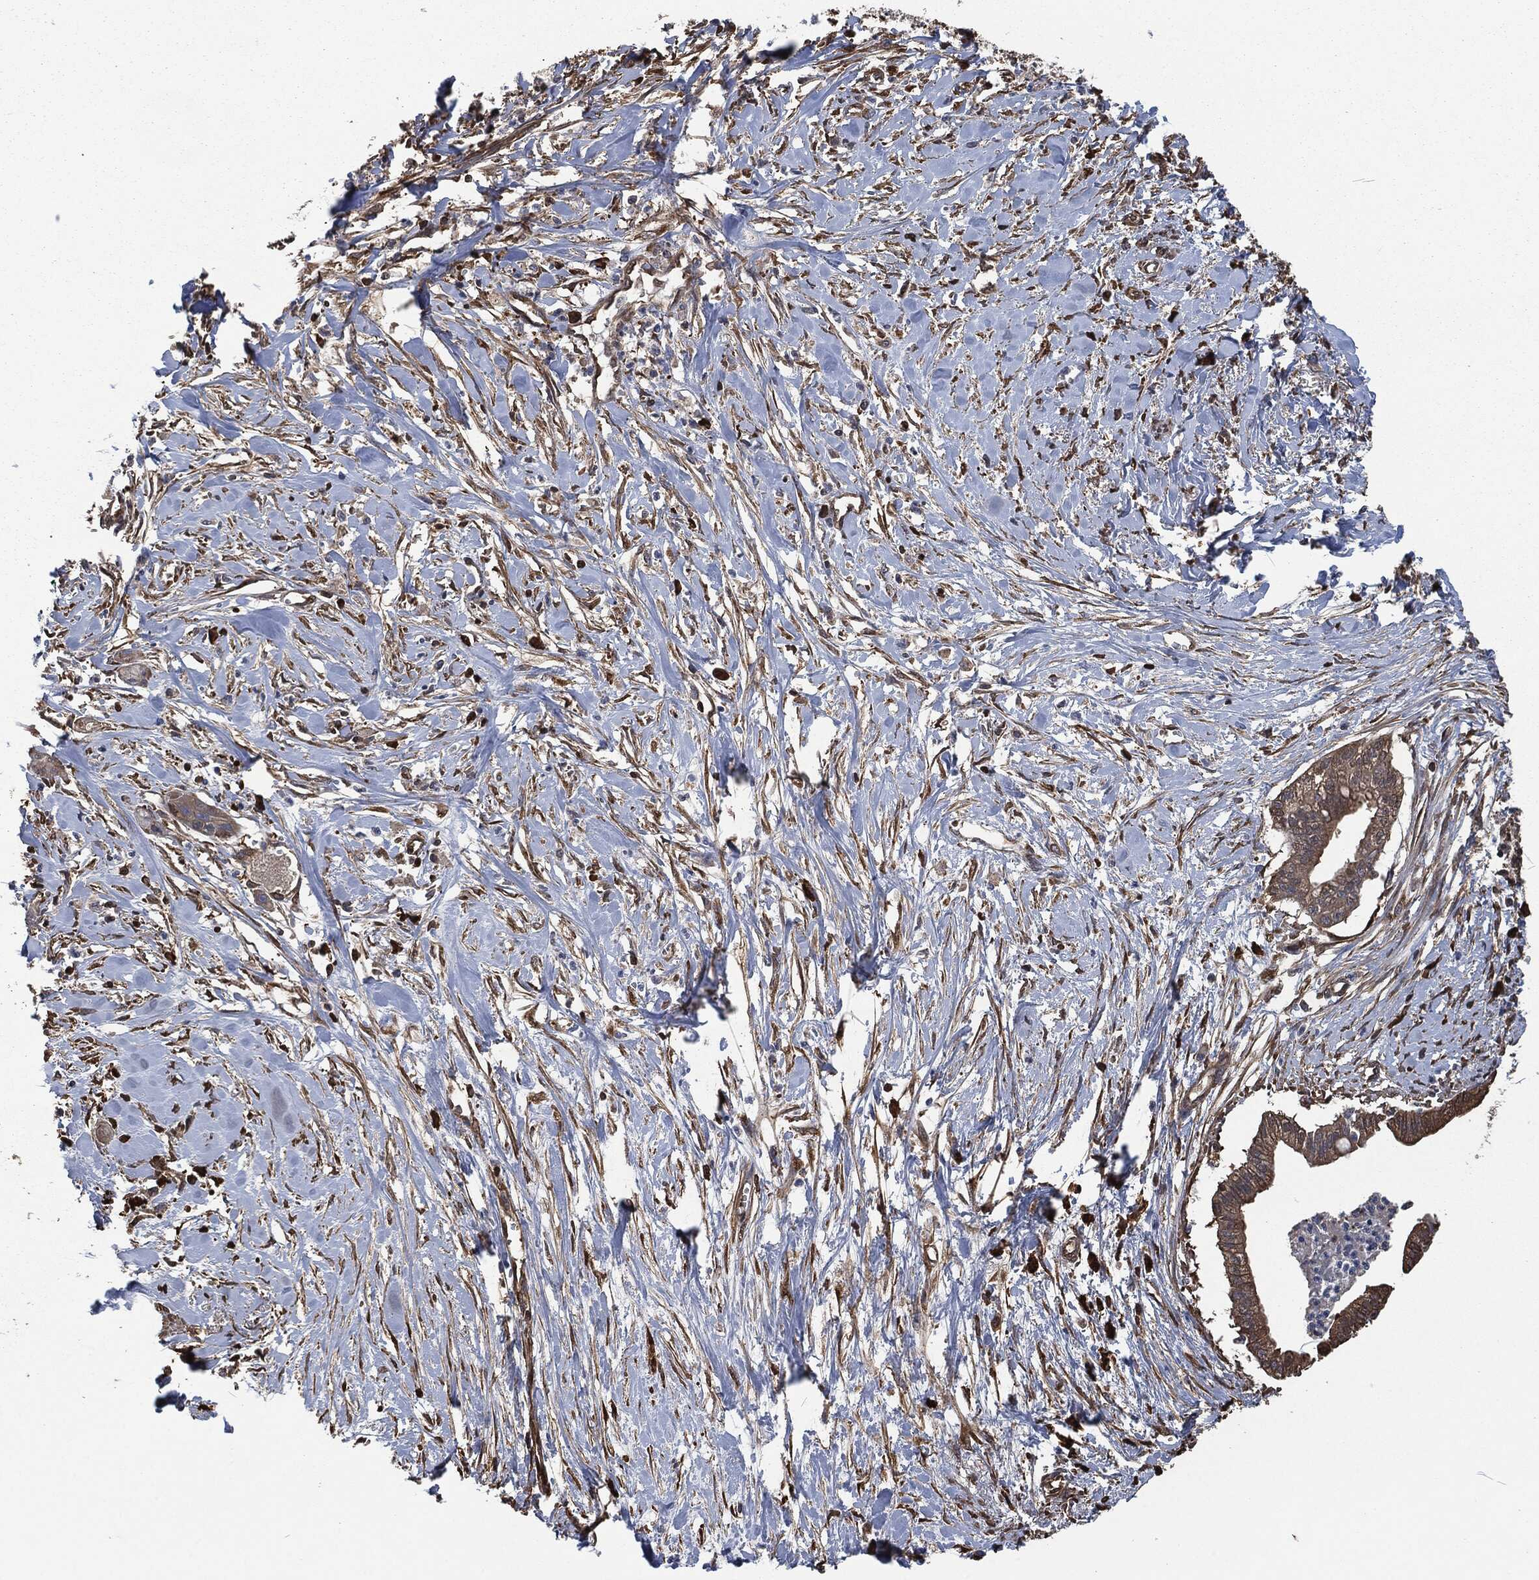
{"staining": {"intensity": "moderate", "quantity": "25%-75%", "location": "cytoplasmic/membranous"}, "tissue": "pancreatic cancer", "cell_type": "Tumor cells", "image_type": "cancer", "snomed": [{"axis": "morphology", "description": "Normal tissue, NOS"}, {"axis": "morphology", "description": "Adenocarcinoma, NOS"}, {"axis": "topography", "description": "Pancreas"}], "caption": "Moderate cytoplasmic/membranous expression for a protein is seen in about 25%-75% of tumor cells of pancreatic cancer using immunohistochemistry.", "gene": "PRDX4", "patient": {"sex": "female", "age": 58}}